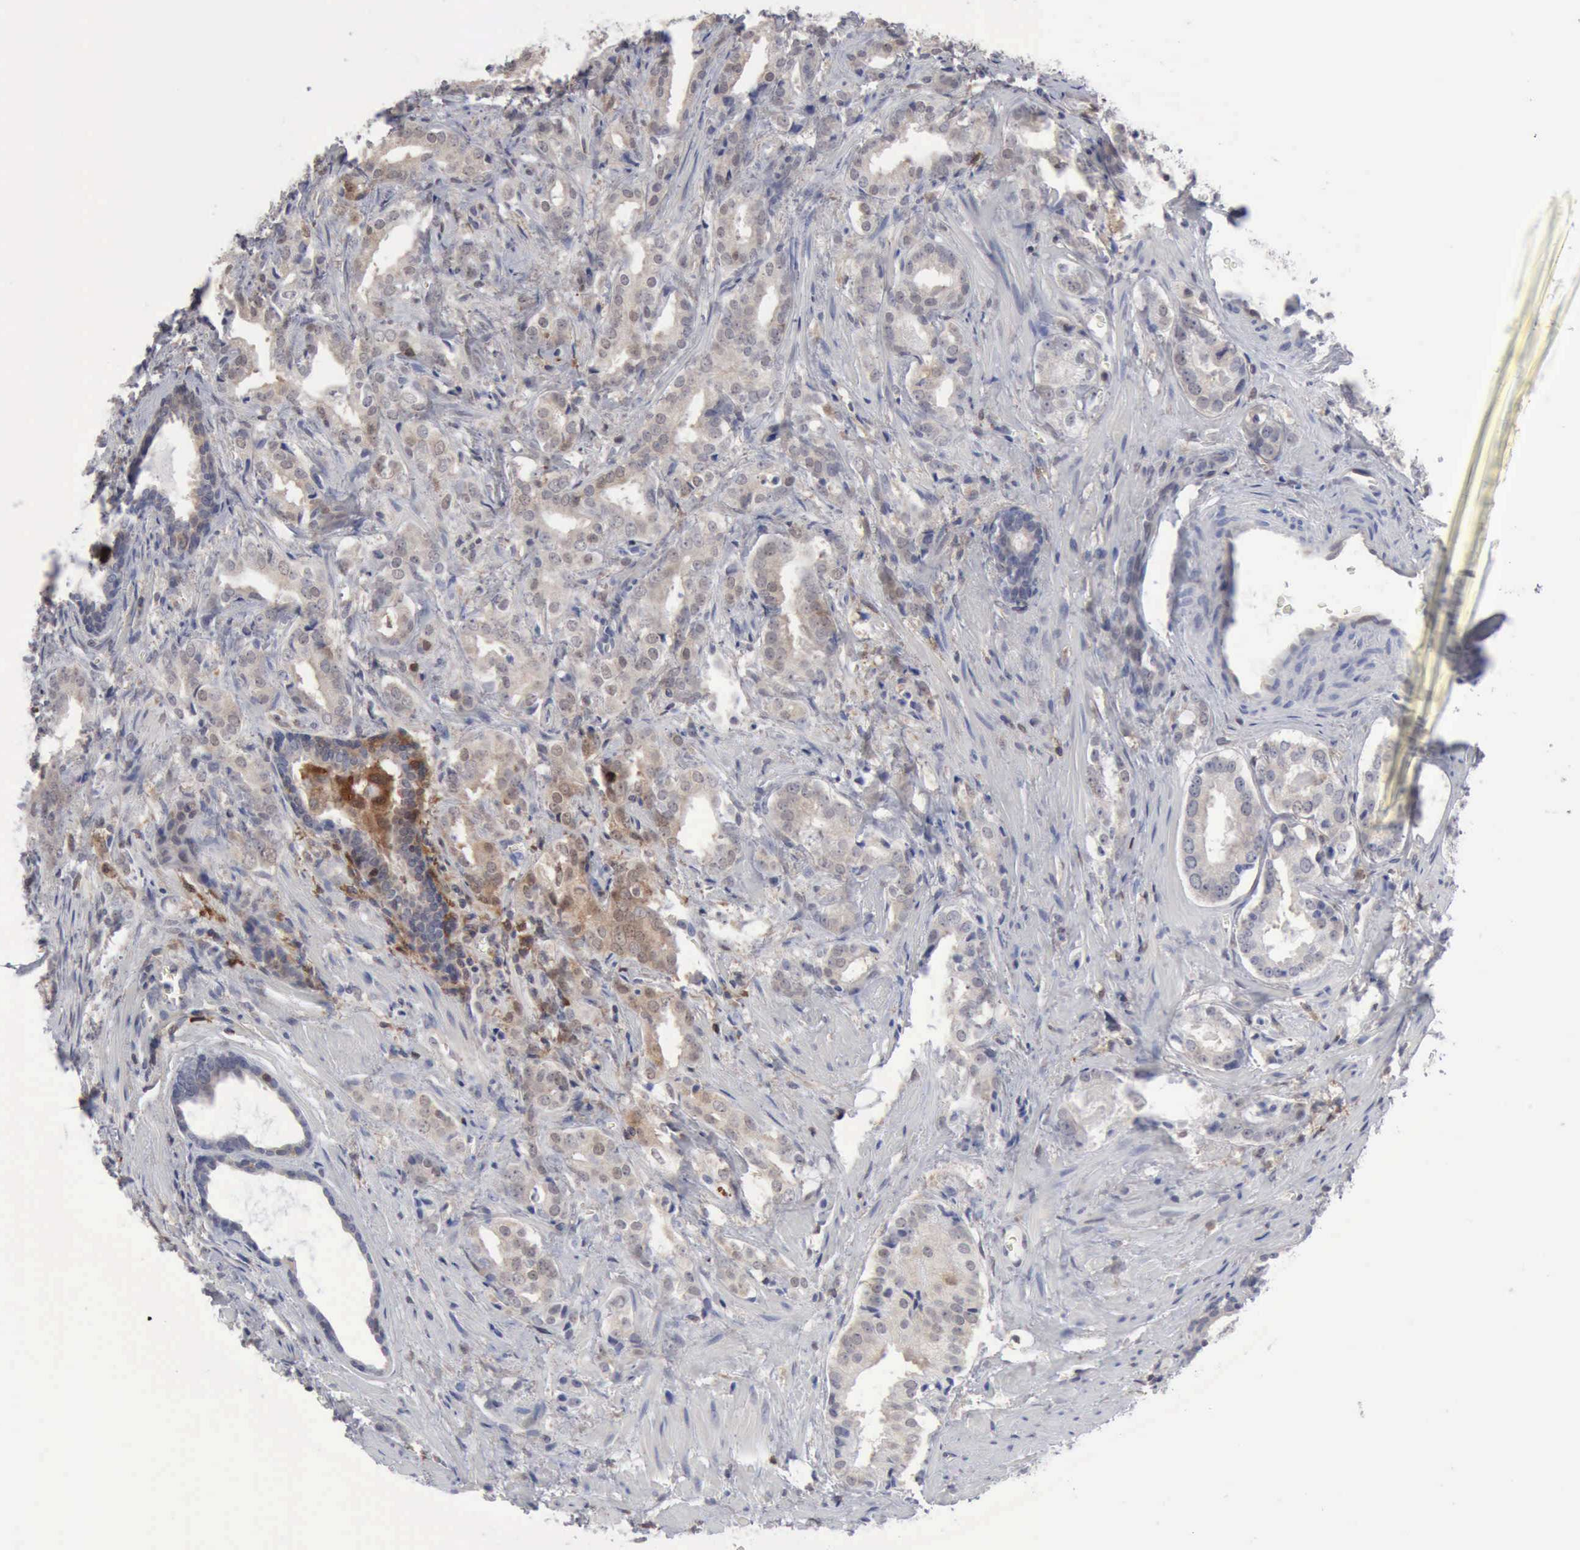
{"staining": {"intensity": "weak", "quantity": "<25%", "location": "cytoplasmic/membranous"}, "tissue": "prostate cancer", "cell_type": "Tumor cells", "image_type": "cancer", "snomed": [{"axis": "morphology", "description": "Adenocarcinoma, Medium grade"}, {"axis": "topography", "description": "Prostate"}], "caption": "IHC image of prostate medium-grade adenocarcinoma stained for a protein (brown), which demonstrates no expression in tumor cells.", "gene": "STAT1", "patient": {"sex": "male", "age": 64}}